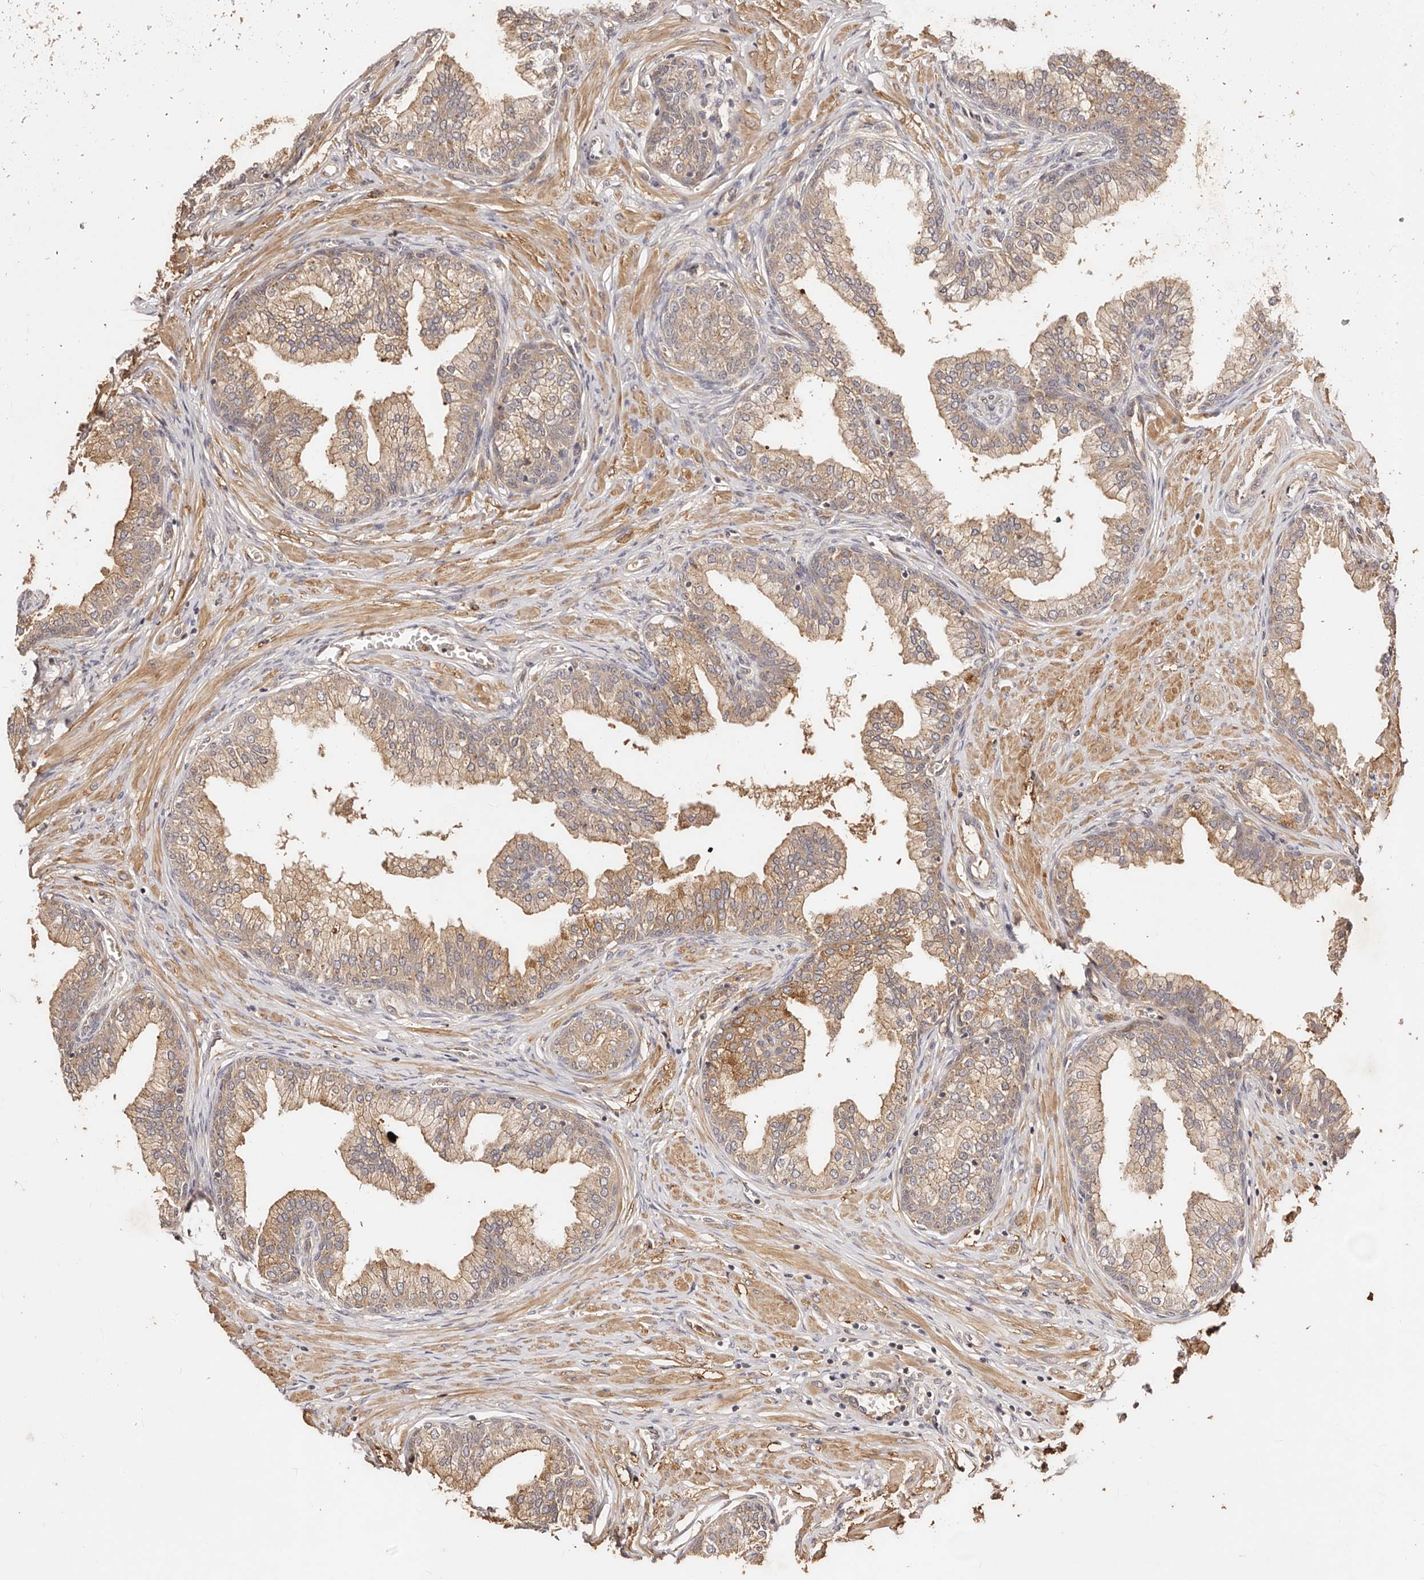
{"staining": {"intensity": "moderate", "quantity": ">75%", "location": "cytoplasmic/membranous"}, "tissue": "prostate", "cell_type": "Glandular cells", "image_type": "normal", "snomed": [{"axis": "morphology", "description": "Normal tissue, NOS"}, {"axis": "morphology", "description": "Urothelial carcinoma, Low grade"}, {"axis": "topography", "description": "Urinary bladder"}, {"axis": "topography", "description": "Prostate"}], "caption": "Glandular cells exhibit medium levels of moderate cytoplasmic/membranous positivity in approximately >75% of cells in normal human prostate.", "gene": "CCL14", "patient": {"sex": "male", "age": 60}}